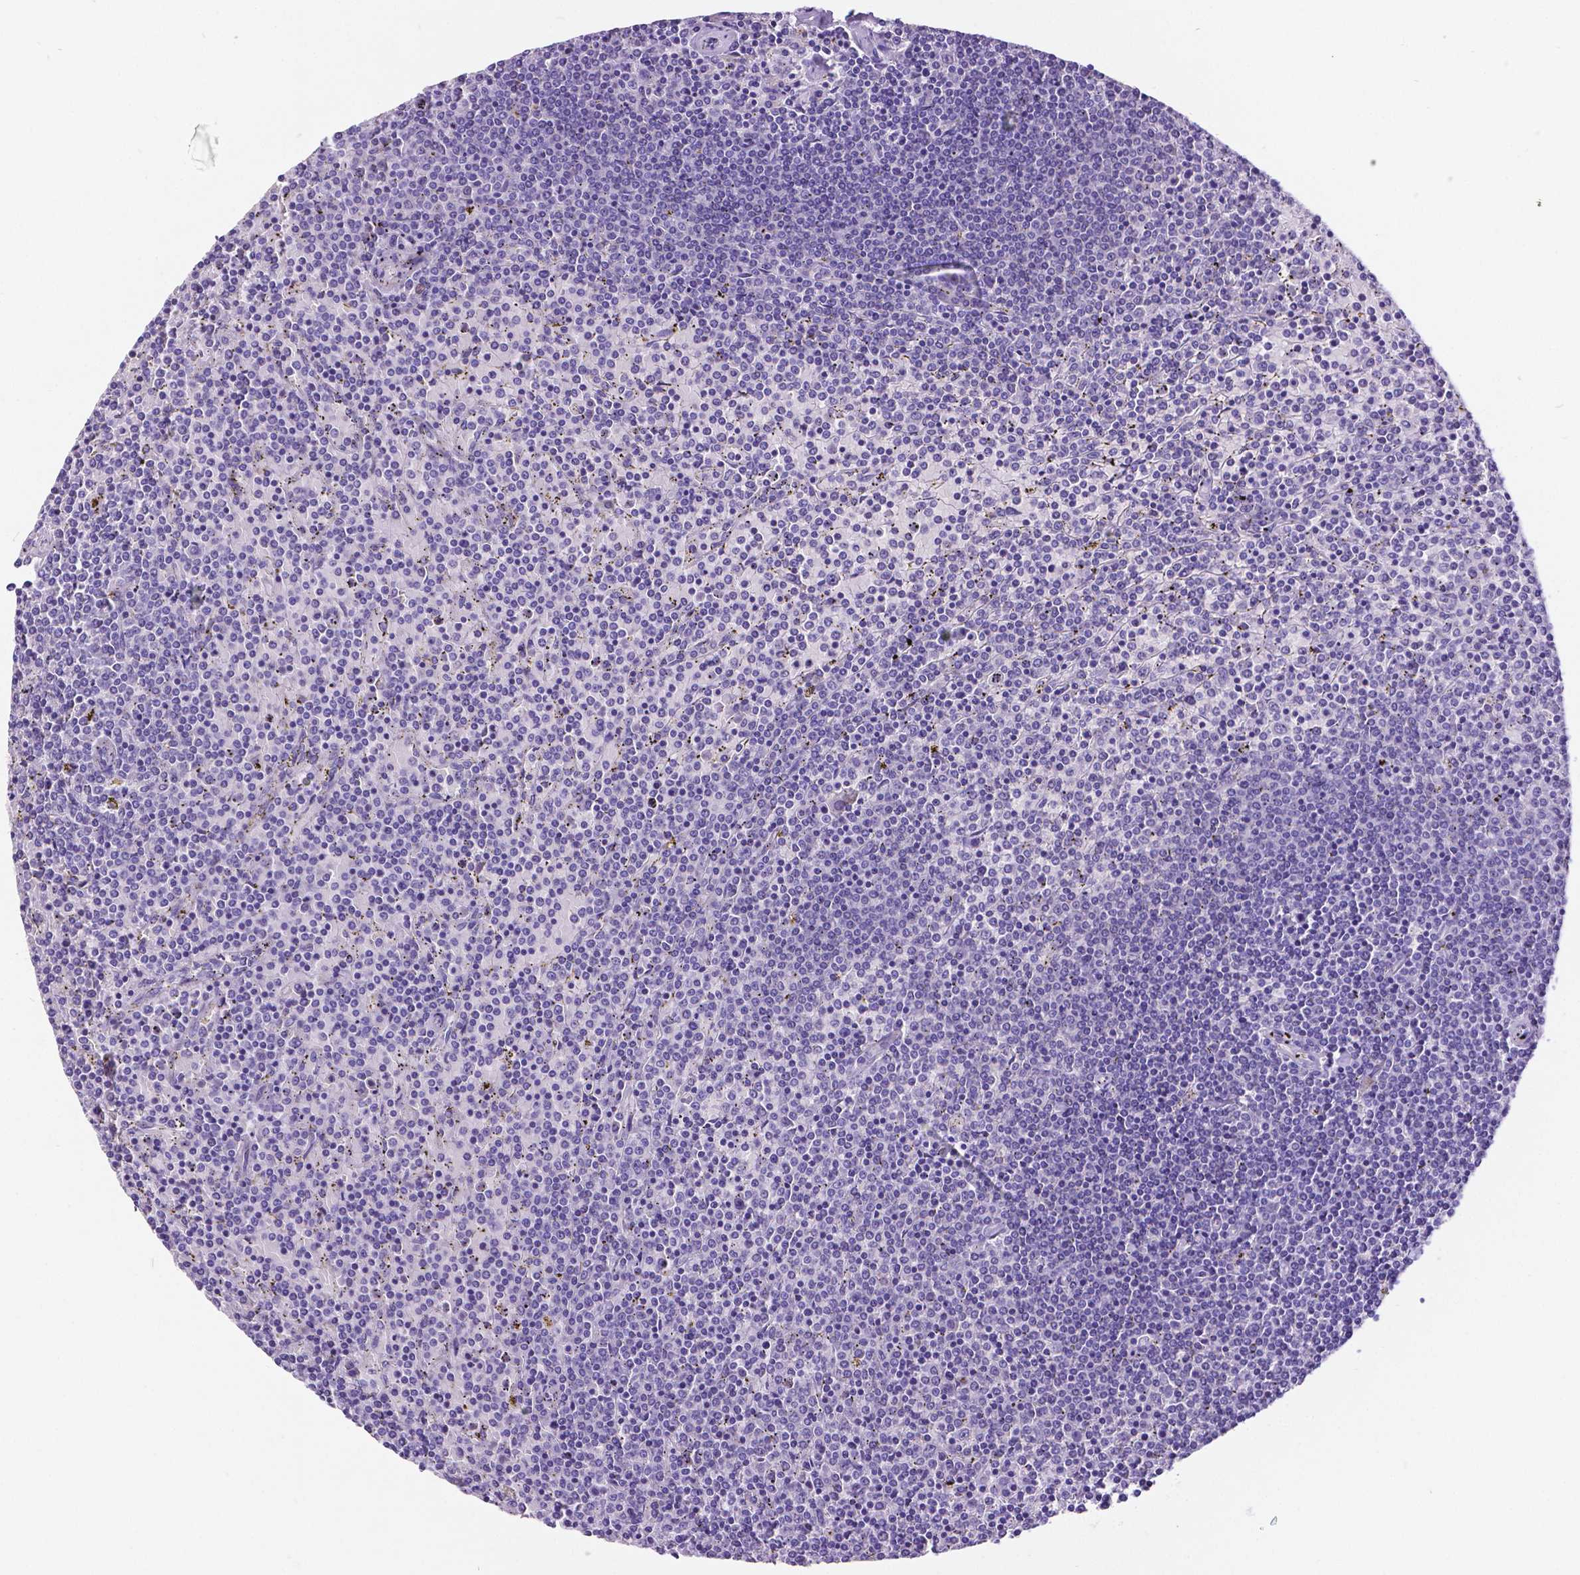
{"staining": {"intensity": "negative", "quantity": "none", "location": "none"}, "tissue": "lymphoma", "cell_type": "Tumor cells", "image_type": "cancer", "snomed": [{"axis": "morphology", "description": "Malignant lymphoma, non-Hodgkin's type, Low grade"}, {"axis": "topography", "description": "Spleen"}], "caption": "Tumor cells show no significant positivity in lymphoma. (Stains: DAB (3,3'-diaminobenzidine) immunohistochemistry with hematoxylin counter stain, Microscopy: brightfield microscopy at high magnification).", "gene": "SATB2", "patient": {"sex": "female", "age": 77}}